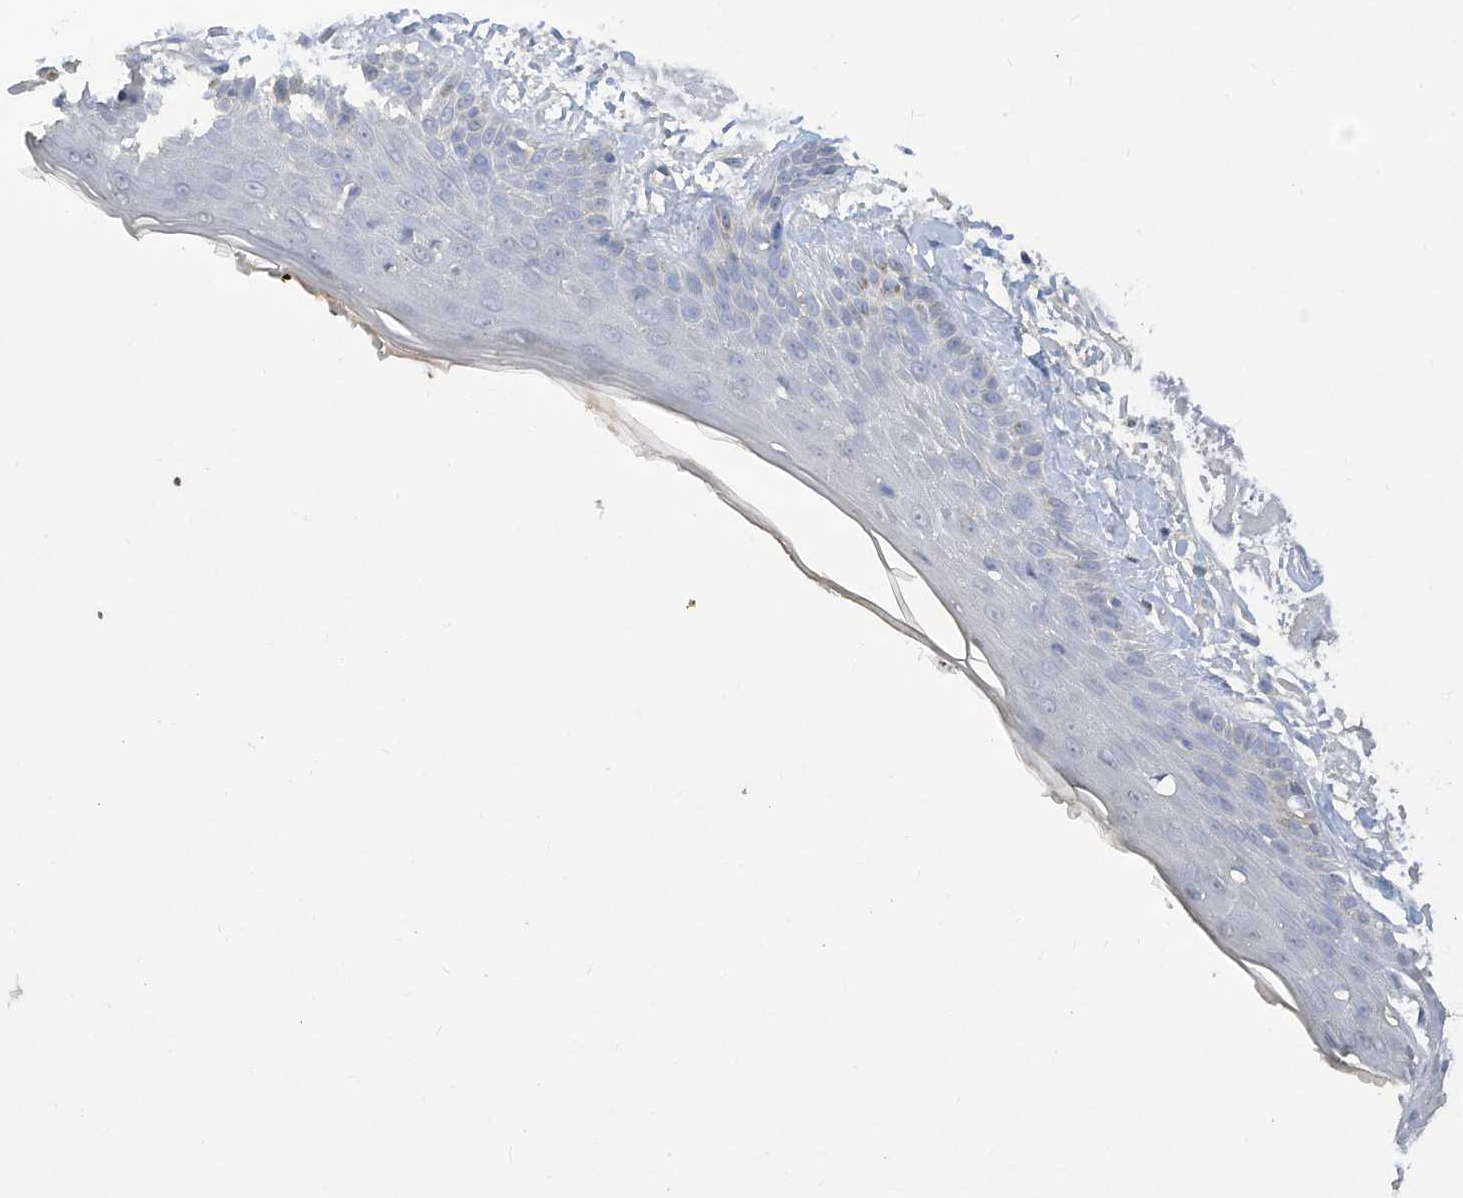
{"staining": {"intensity": "negative", "quantity": "none", "location": "none"}, "tissue": "skin", "cell_type": "Fibroblasts", "image_type": "normal", "snomed": [{"axis": "morphology", "description": "Normal tissue, NOS"}, {"axis": "topography", "description": "Skin"}, {"axis": "topography", "description": "Skeletal muscle"}], "caption": "The histopathology image demonstrates no staining of fibroblasts in normal skin.", "gene": "HAS3", "patient": {"sex": "male", "age": 83}}